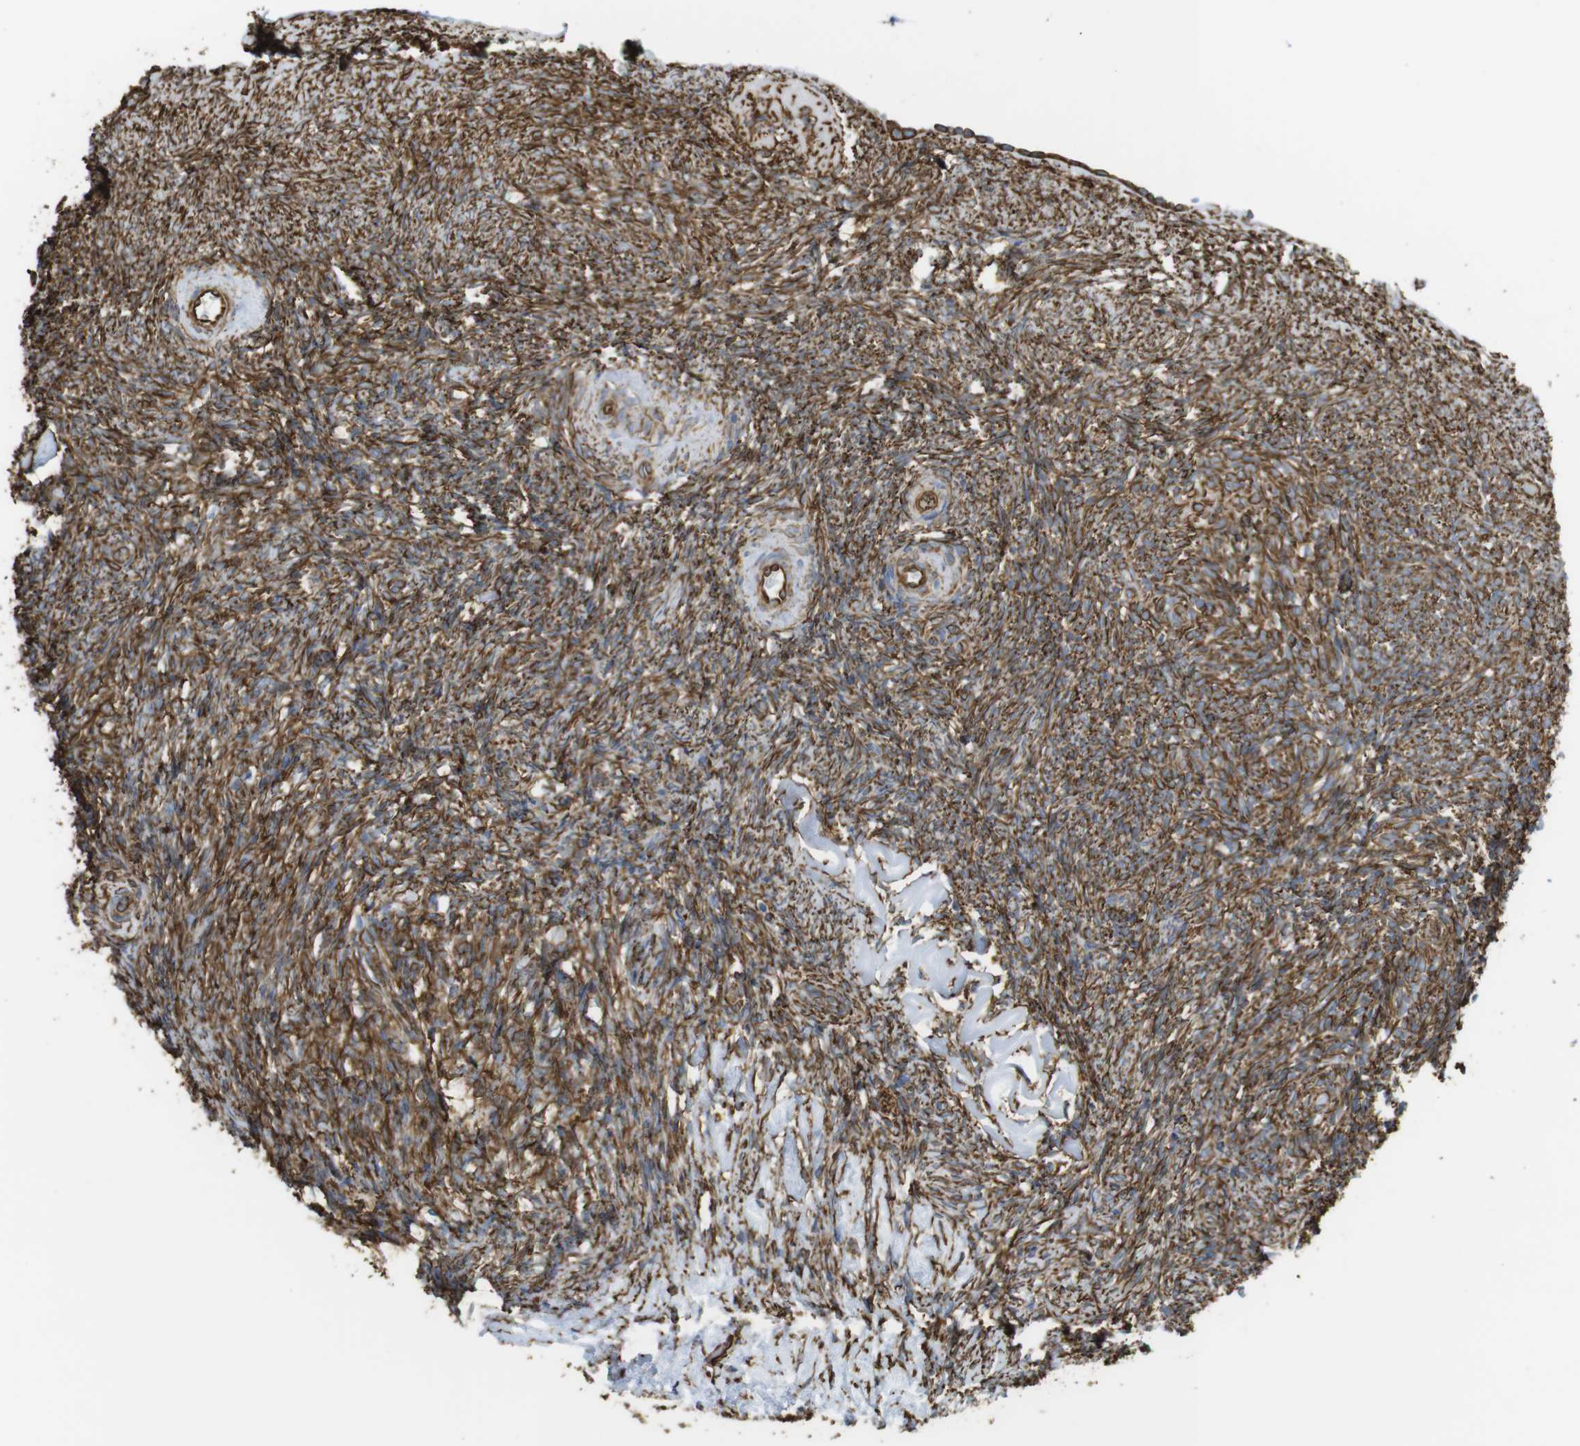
{"staining": {"intensity": "strong", "quantity": ">75%", "location": "cytoplasmic/membranous"}, "tissue": "ovary", "cell_type": "Ovarian stroma cells", "image_type": "normal", "snomed": [{"axis": "morphology", "description": "Normal tissue, NOS"}, {"axis": "topography", "description": "Ovary"}], "caption": "Normal ovary shows strong cytoplasmic/membranous staining in approximately >75% of ovarian stroma cells, visualized by immunohistochemistry.", "gene": "RALGPS1", "patient": {"sex": "female", "age": 60}}